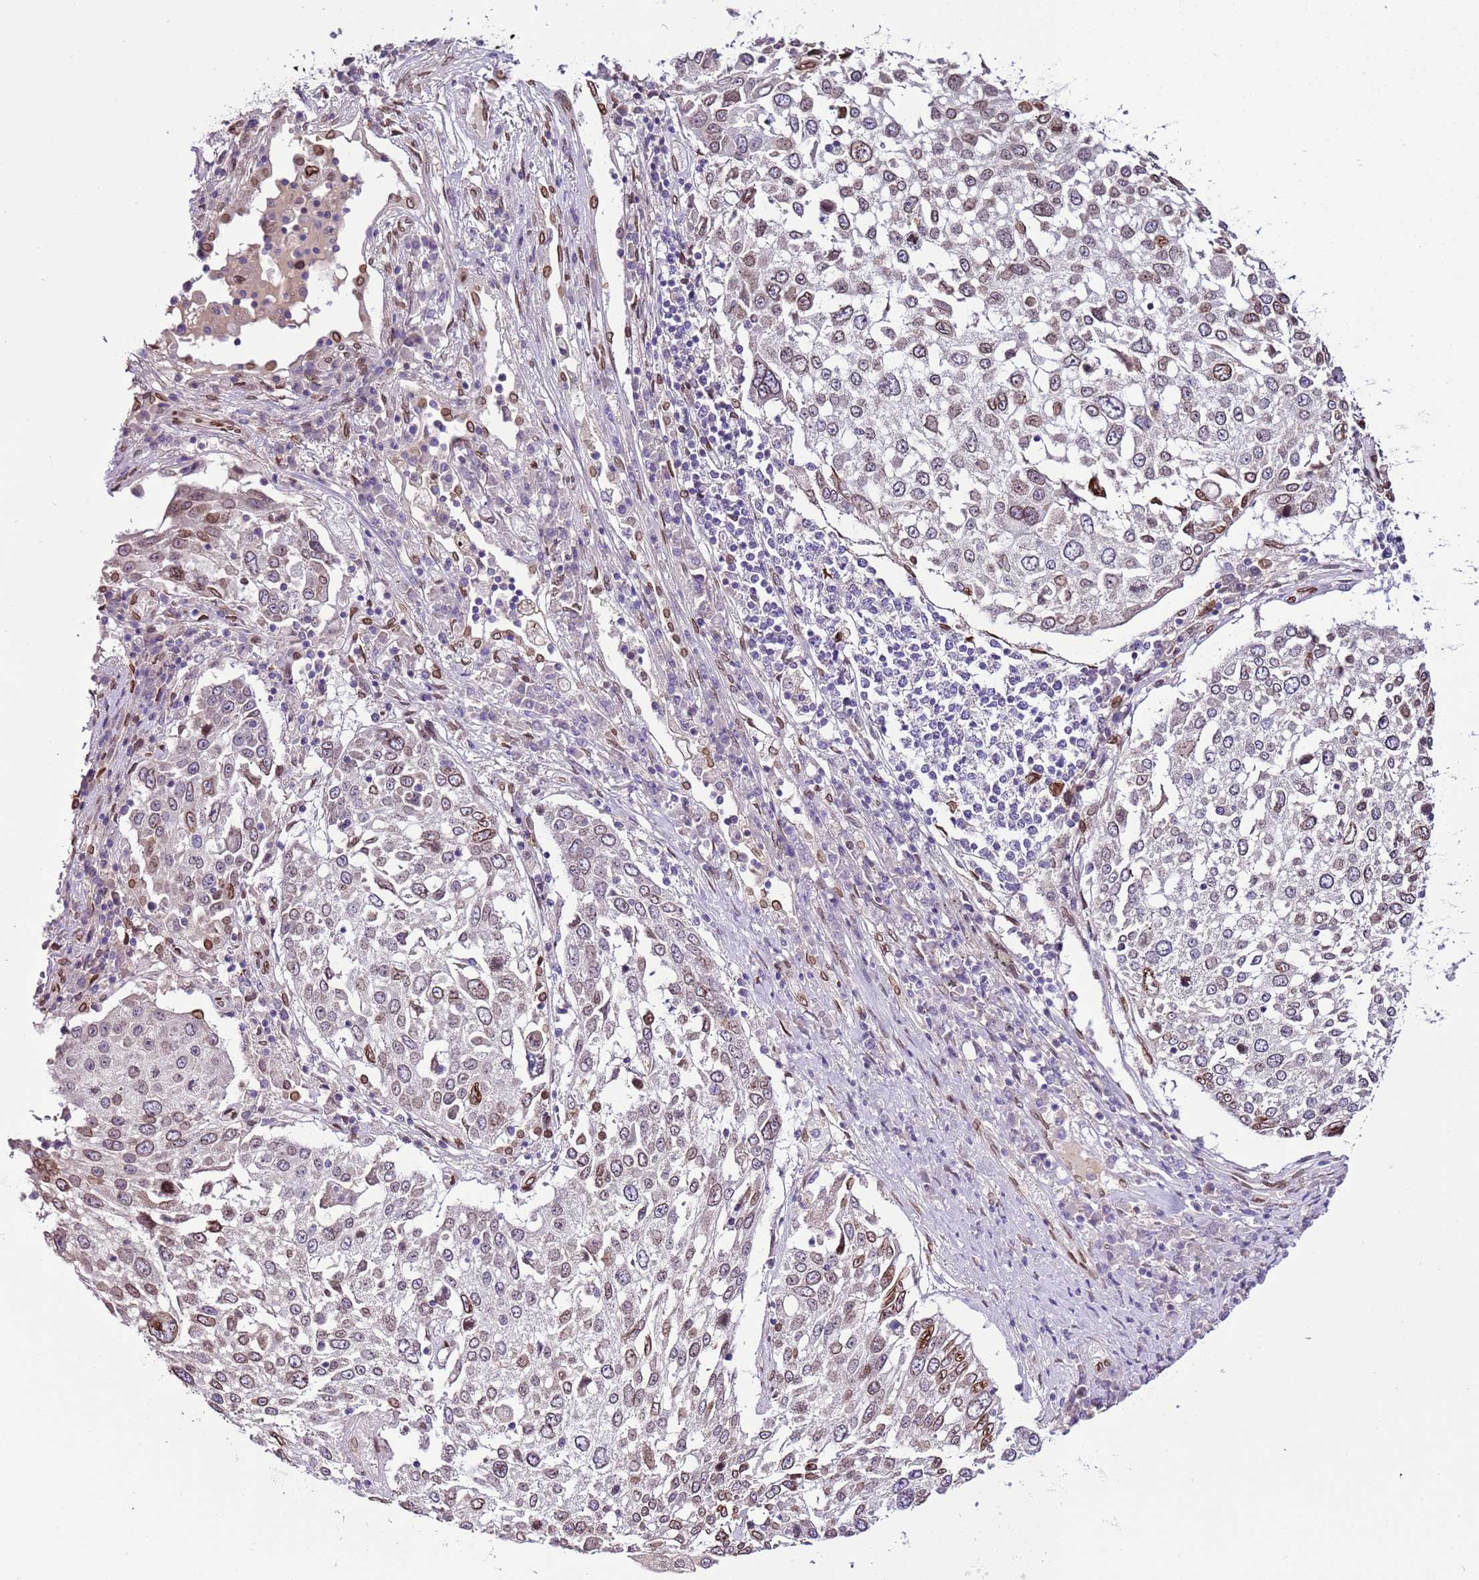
{"staining": {"intensity": "moderate", "quantity": "<25%", "location": "cytoplasmic/membranous,nuclear"}, "tissue": "lung cancer", "cell_type": "Tumor cells", "image_type": "cancer", "snomed": [{"axis": "morphology", "description": "Squamous cell carcinoma, NOS"}, {"axis": "topography", "description": "Lung"}], "caption": "This photomicrograph displays immunohistochemistry (IHC) staining of lung squamous cell carcinoma, with low moderate cytoplasmic/membranous and nuclear expression in about <25% of tumor cells.", "gene": "TMEM47", "patient": {"sex": "male", "age": 65}}